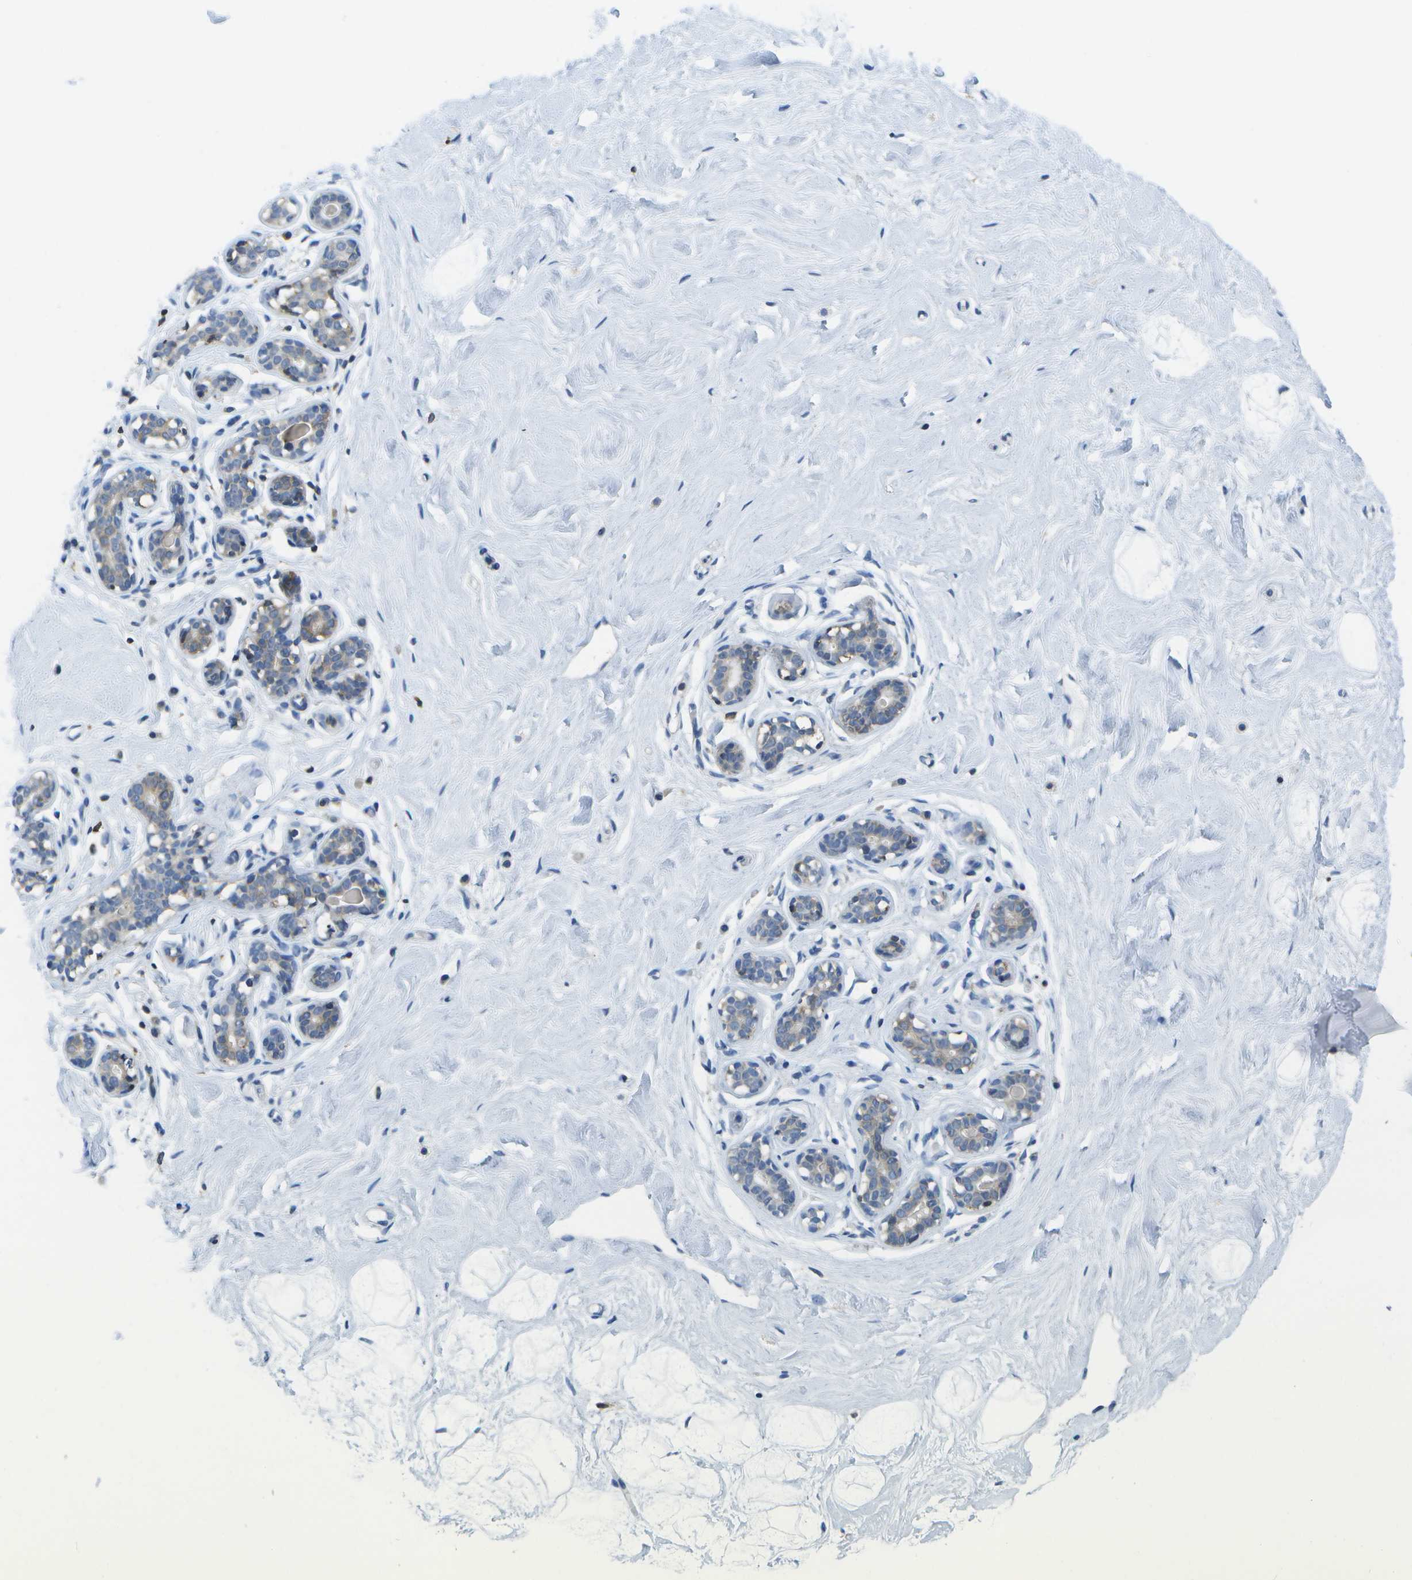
{"staining": {"intensity": "negative", "quantity": "none", "location": "none"}, "tissue": "breast", "cell_type": "Adipocytes", "image_type": "normal", "snomed": [{"axis": "morphology", "description": "Normal tissue, NOS"}, {"axis": "topography", "description": "Breast"}], "caption": "DAB (3,3'-diaminobenzidine) immunohistochemical staining of normal human breast demonstrates no significant staining in adipocytes. The staining was performed using DAB (3,3'-diaminobenzidine) to visualize the protein expression in brown, while the nuclei were stained in blue with hematoxylin (Magnification: 20x).", "gene": "RCSD1", "patient": {"sex": "female", "age": 23}}